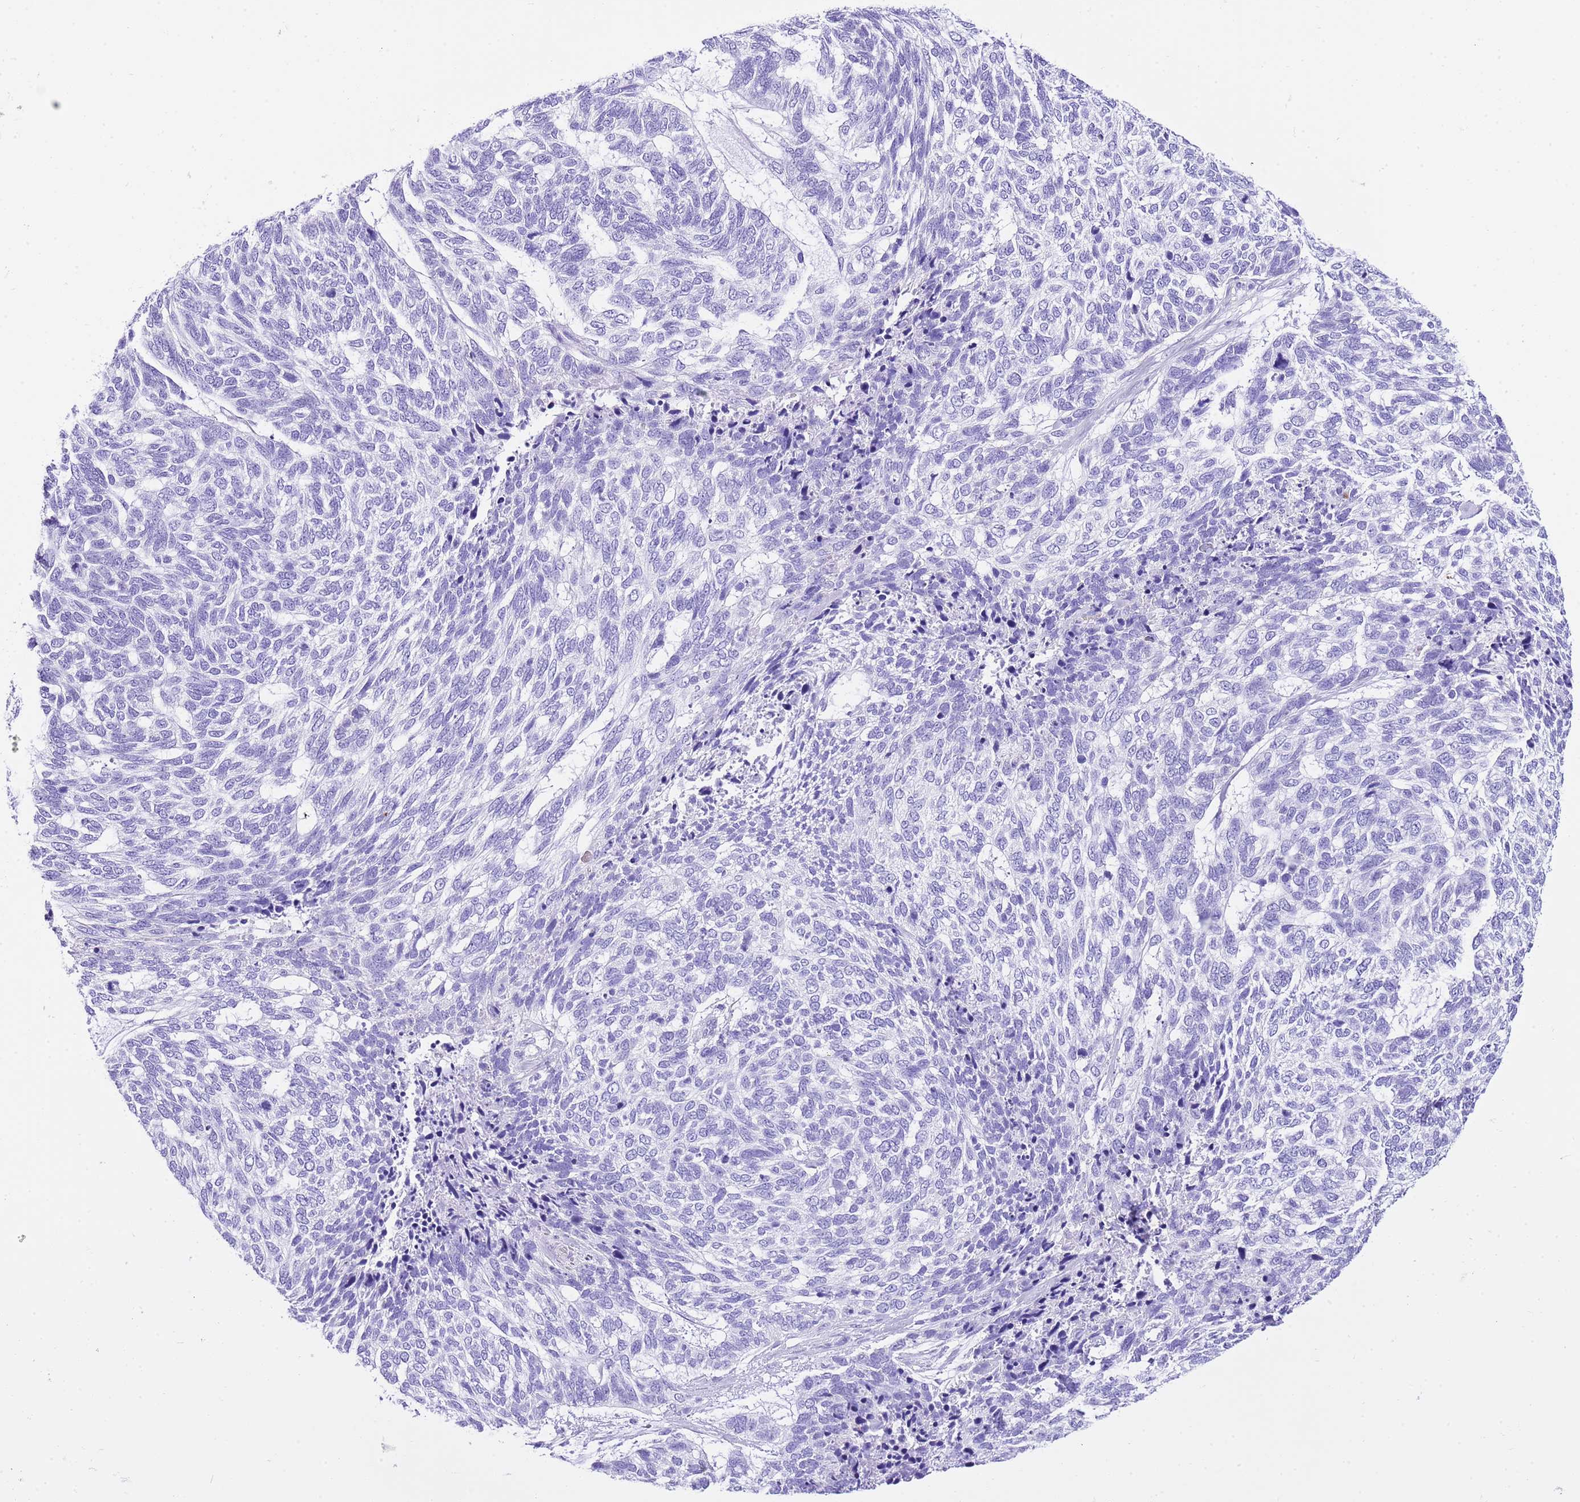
{"staining": {"intensity": "negative", "quantity": "none", "location": "none"}, "tissue": "skin cancer", "cell_type": "Tumor cells", "image_type": "cancer", "snomed": [{"axis": "morphology", "description": "Basal cell carcinoma"}, {"axis": "topography", "description": "Skin"}], "caption": "Immunohistochemistry (IHC) image of skin cancer (basal cell carcinoma) stained for a protein (brown), which demonstrates no positivity in tumor cells.", "gene": "KCNC1", "patient": {"sex": "female", "age": 65}}